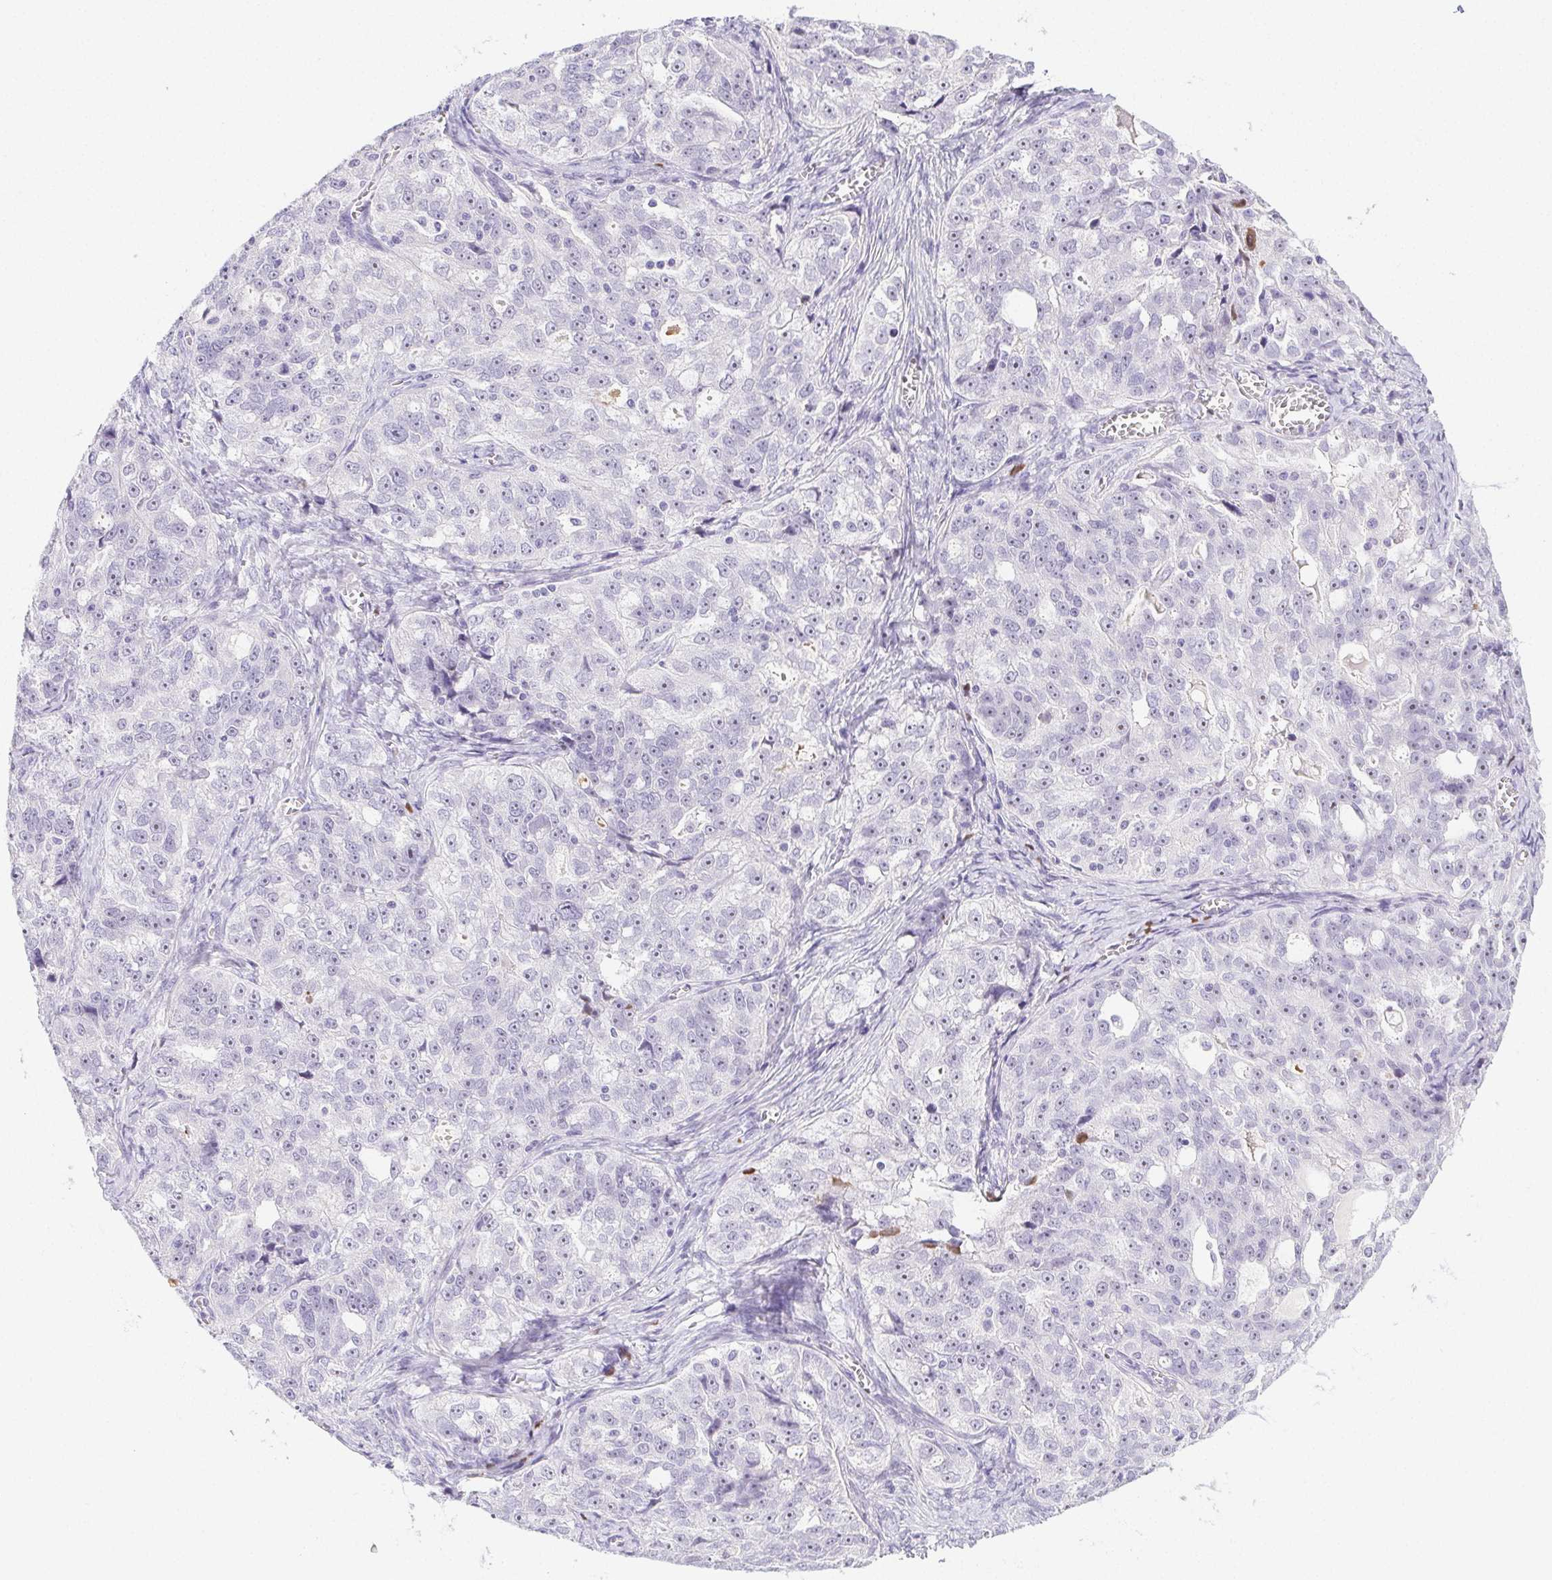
{"staining": {"intensity": "negative", "quantity": "none", "location": "none"}, "tissue": "ovarian cancer", "cell_type": "Tumor cells", "image_type": "cancer", "snomed": [{"axis": "morphology", "description": "Cystadenocarcinoma, serous, NOS"}, {"axis": "topography", "description": "Ovary"}], "caption": "High power microscopy photomicrograph of an immunohistochemistry (IHC) image of ovarian cancer, revealing no significant positivity in tumor cells.", "gene": "ST8SIA3", "patient": {"sex": "female", "age": 51}}